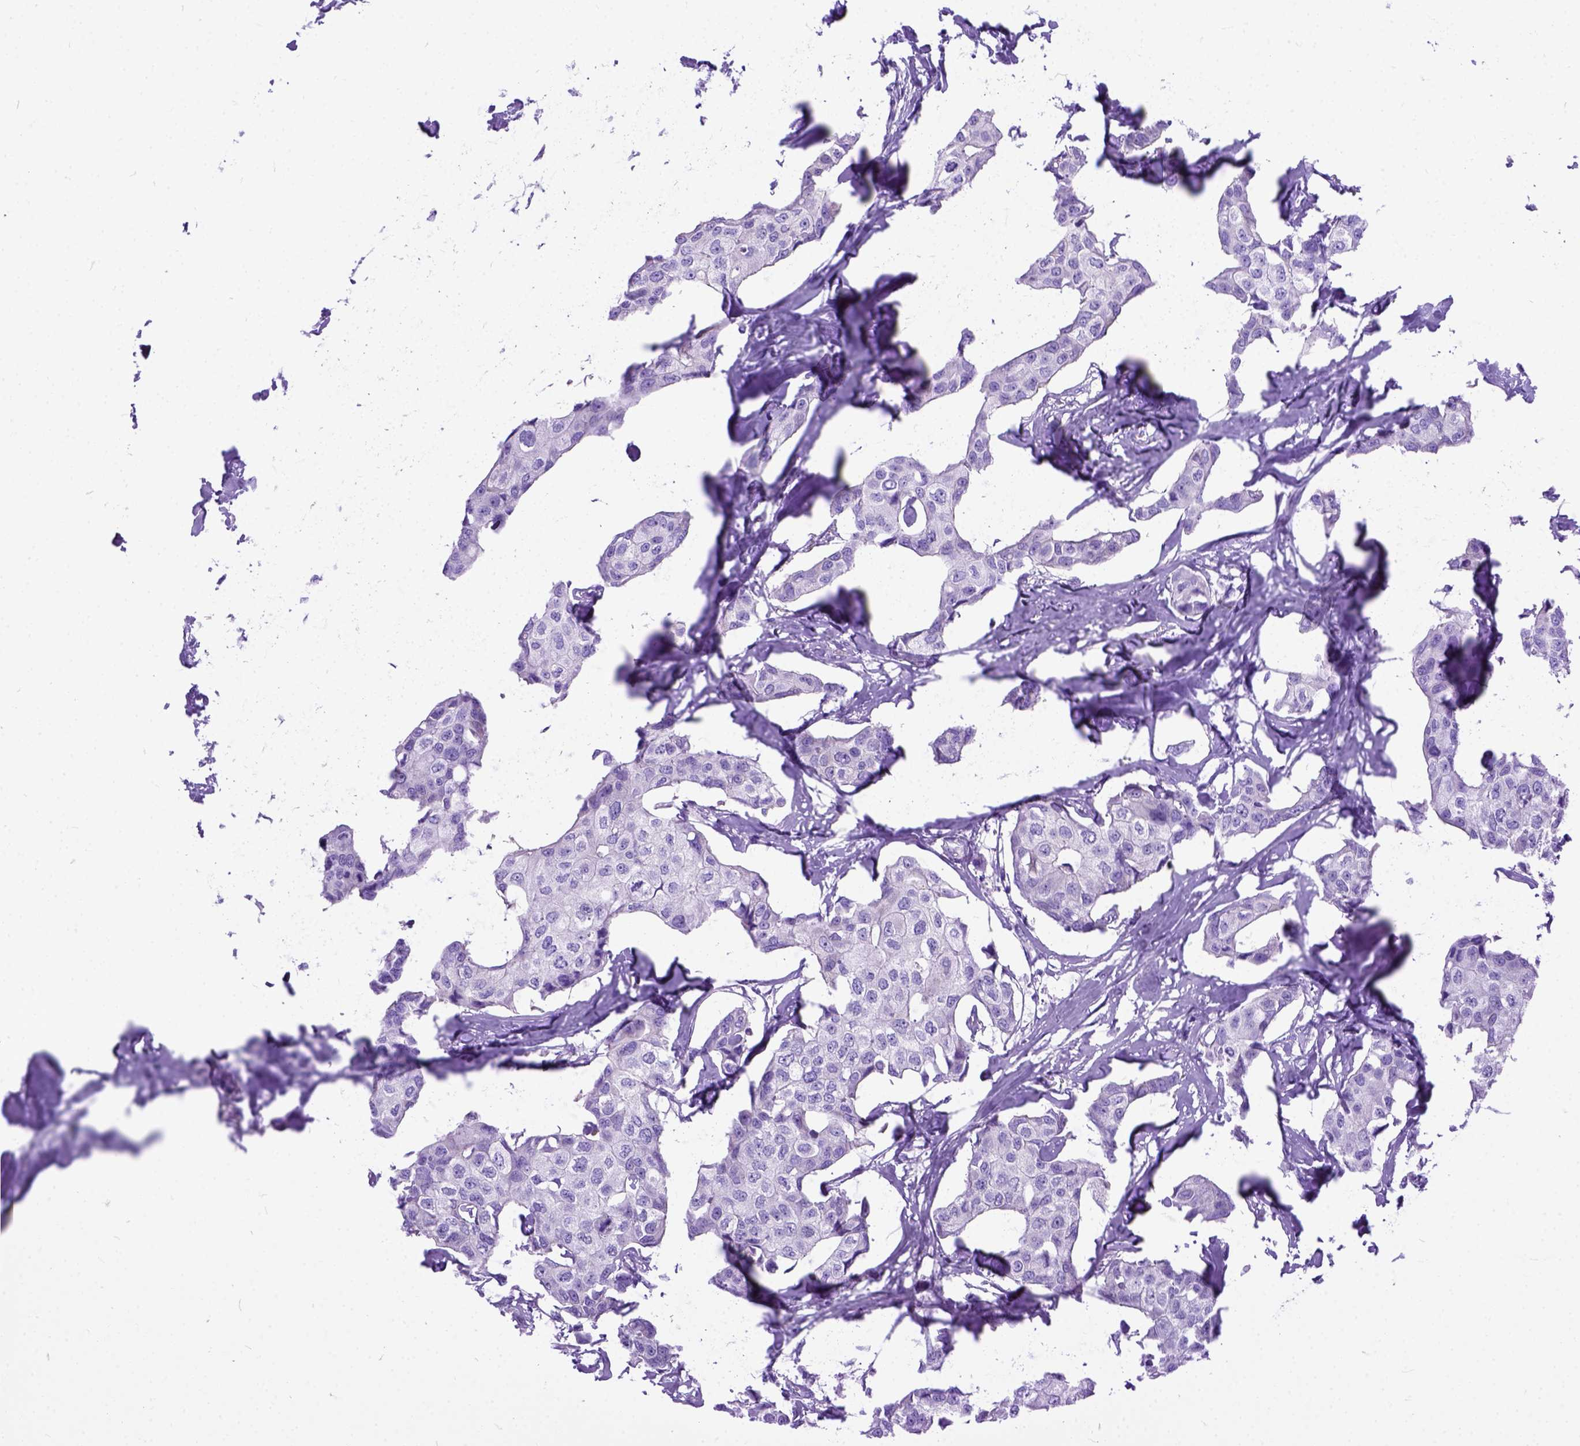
{"staining": {"intensity": "negative", "quantity": "none", "location": "none"}, "tissue": "breast cancer", "cell_type": "Tumor cells", "image_type": "cancer", "snomed": [{"axis": "morphology", "description": "Duct carcinoma"}, {"axis": "topography", "description": "Breast"}], "caption": "This is a photomicrograph of IHC staining of breast cancer (infiltrating ductal carcinoma), which shows no positivity in tumor cells.", "gene": "ODAD3", "patient": {"sex": "female", "age": 80}}